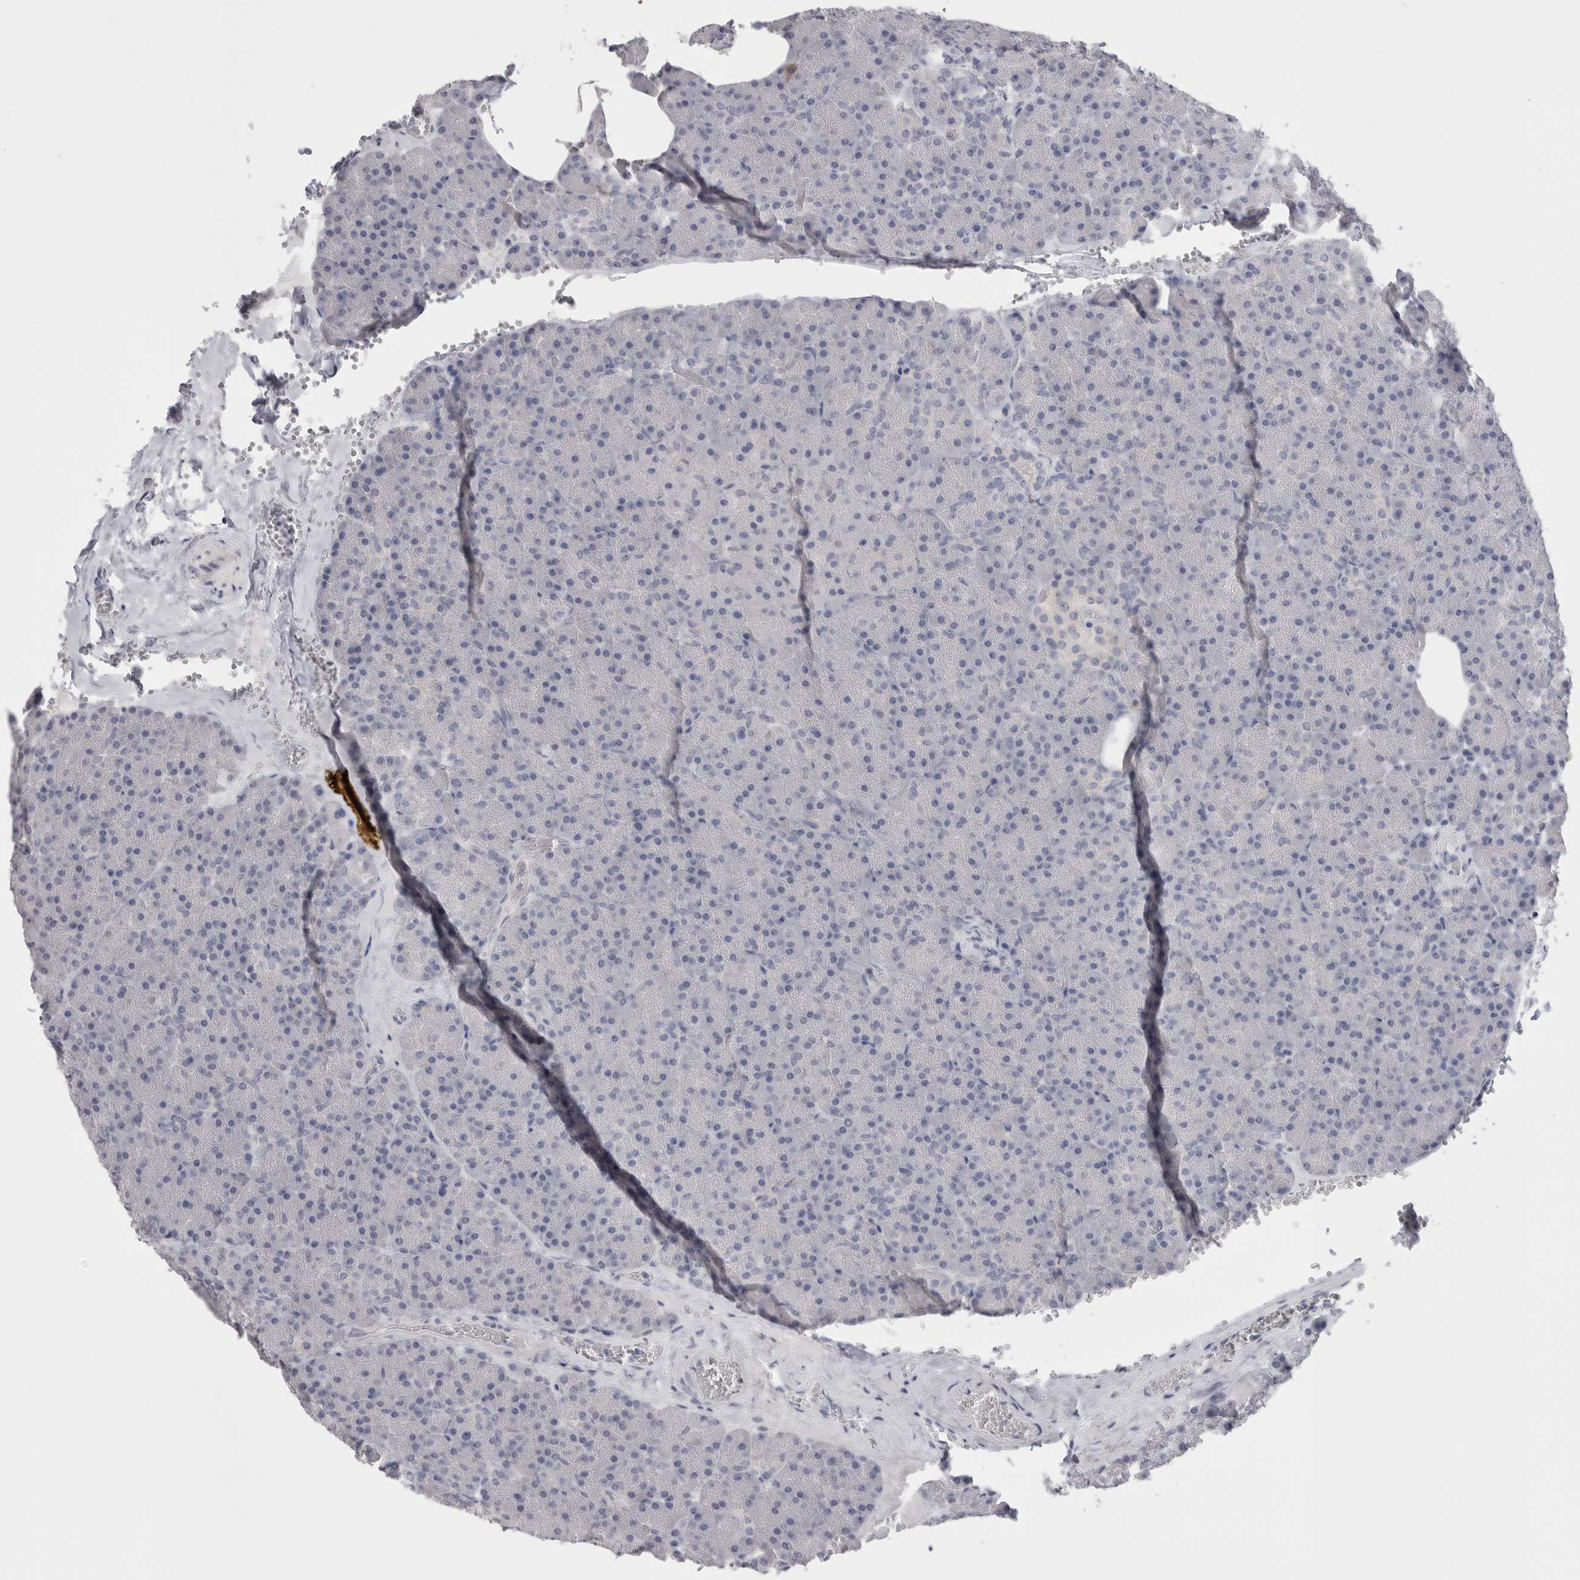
{"staining": {"intensity": "negative", "quantity": "none", "location": "none"}, "tissue": "pancreas", "cell_type": "Exocrine glandular cells", "image_type": "normal", "snomed": [{"axis": "morphology", "description": "Normal tissue, NOS"}, {"axis": "morphology", "description": "Carcinoid, malignant, NOS"}, {"axis": "topography", "description": "Pancreas"}], "caption": "A high-resolution image shows IHC staining of benign pancreas, which shows no significant staining in exocrine glandular cells.", "gene": "SUCNR1", "patient": {"sex": "female", "age": 35}}